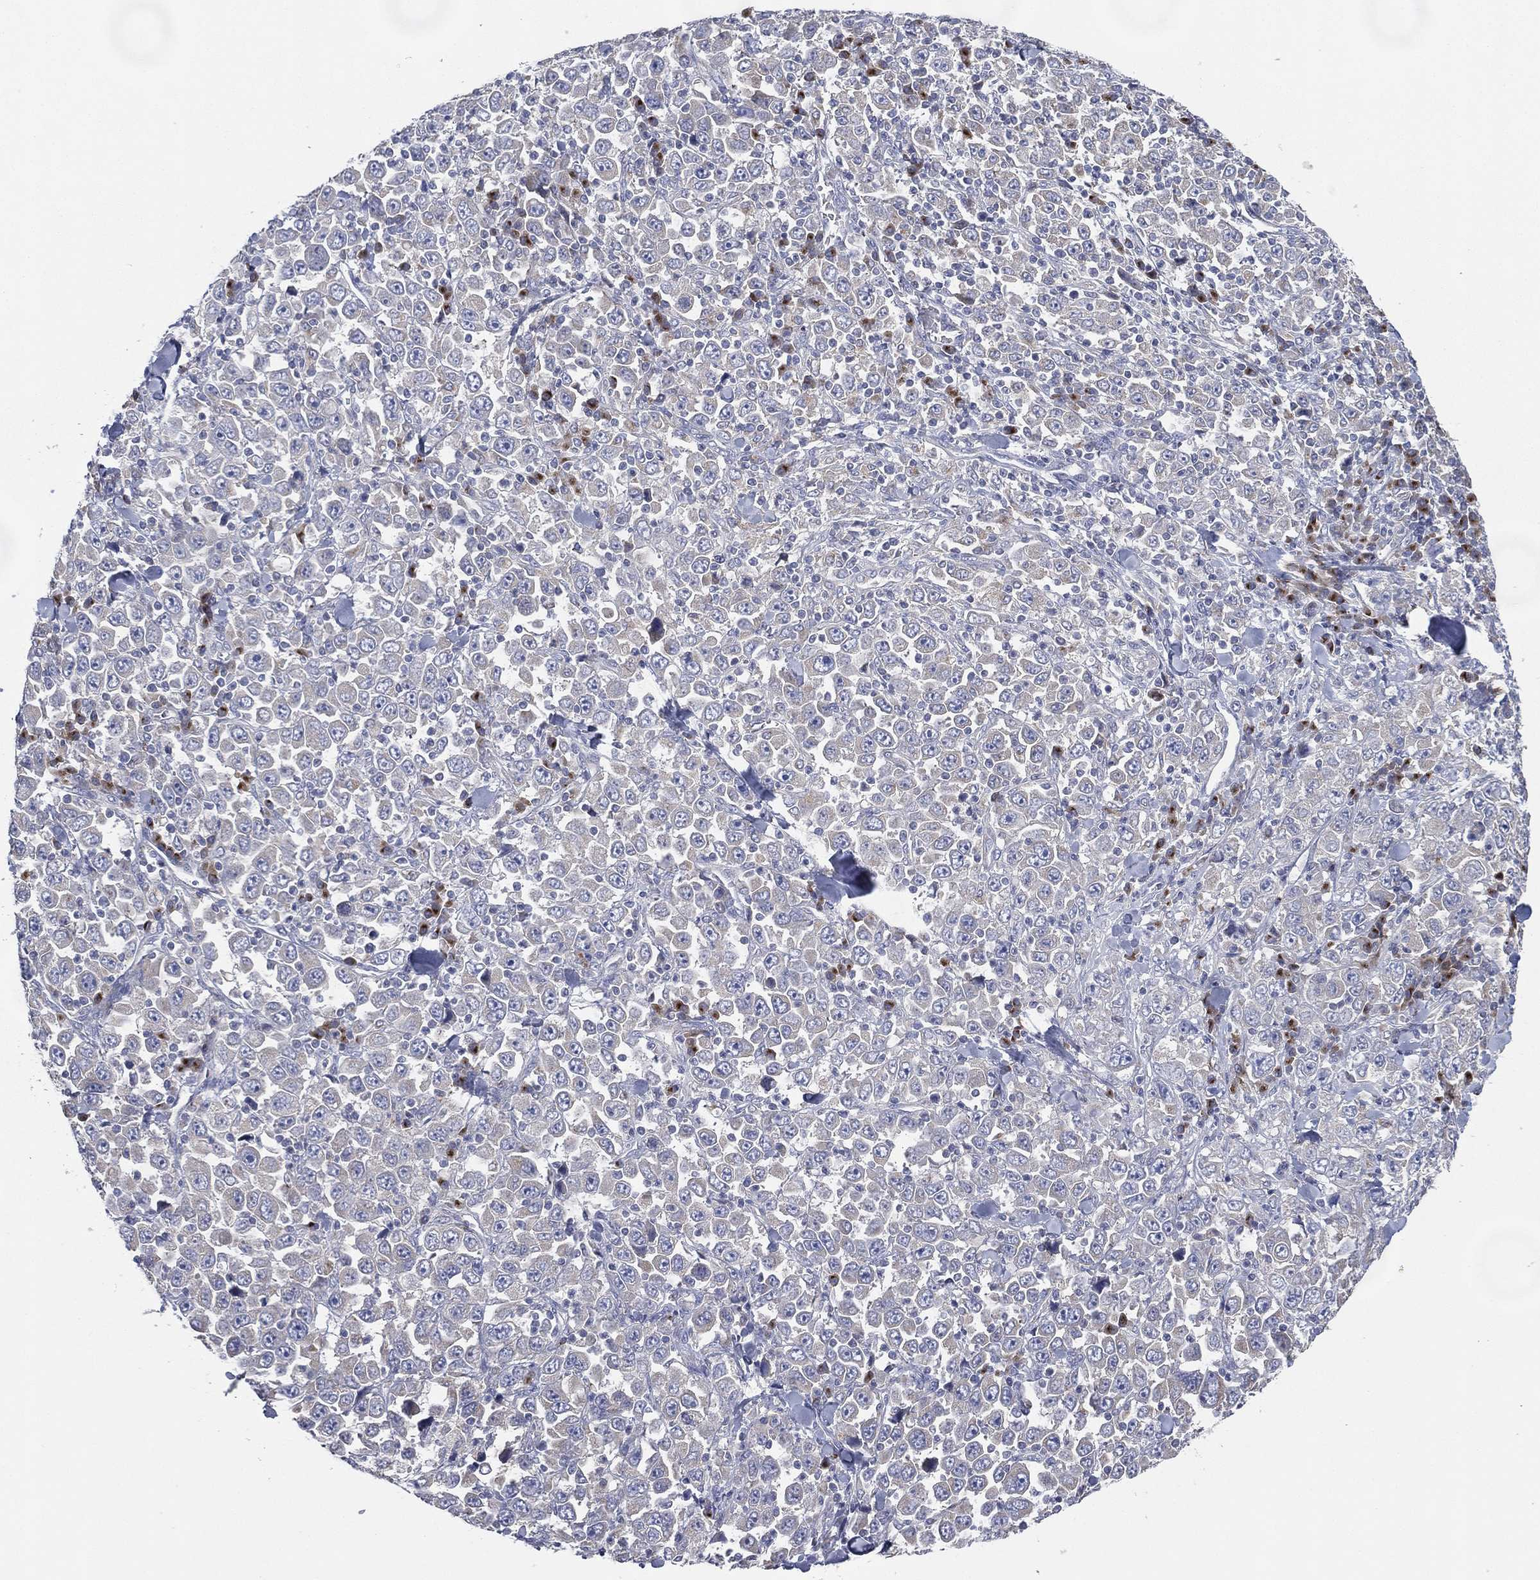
{"staining": {"intensity": "negative", "quantity": "none", "location": "none"}, "tissue": "stomach cancer", "cell_type": "Tumor cells", "image_type": "cancer", "snomed": [{"axis": "morphology", "description": "Normal tissue, NOS"}, {"axis": "morphology", "description": "Adenocarcinoma, NOS"}, {"axis": "topography", "description": "Stomach, upper"}, {"axis": "topography", "description": "Stomach"}], "caption": "DAB (3,3'-diaminobenzidine) immunohistochemical staining of human stomach adenocarcinoma shows no significant expression in tumor cells.", "gene": "ATP8A2", "patient": {"sex": "male", "age": 59}}